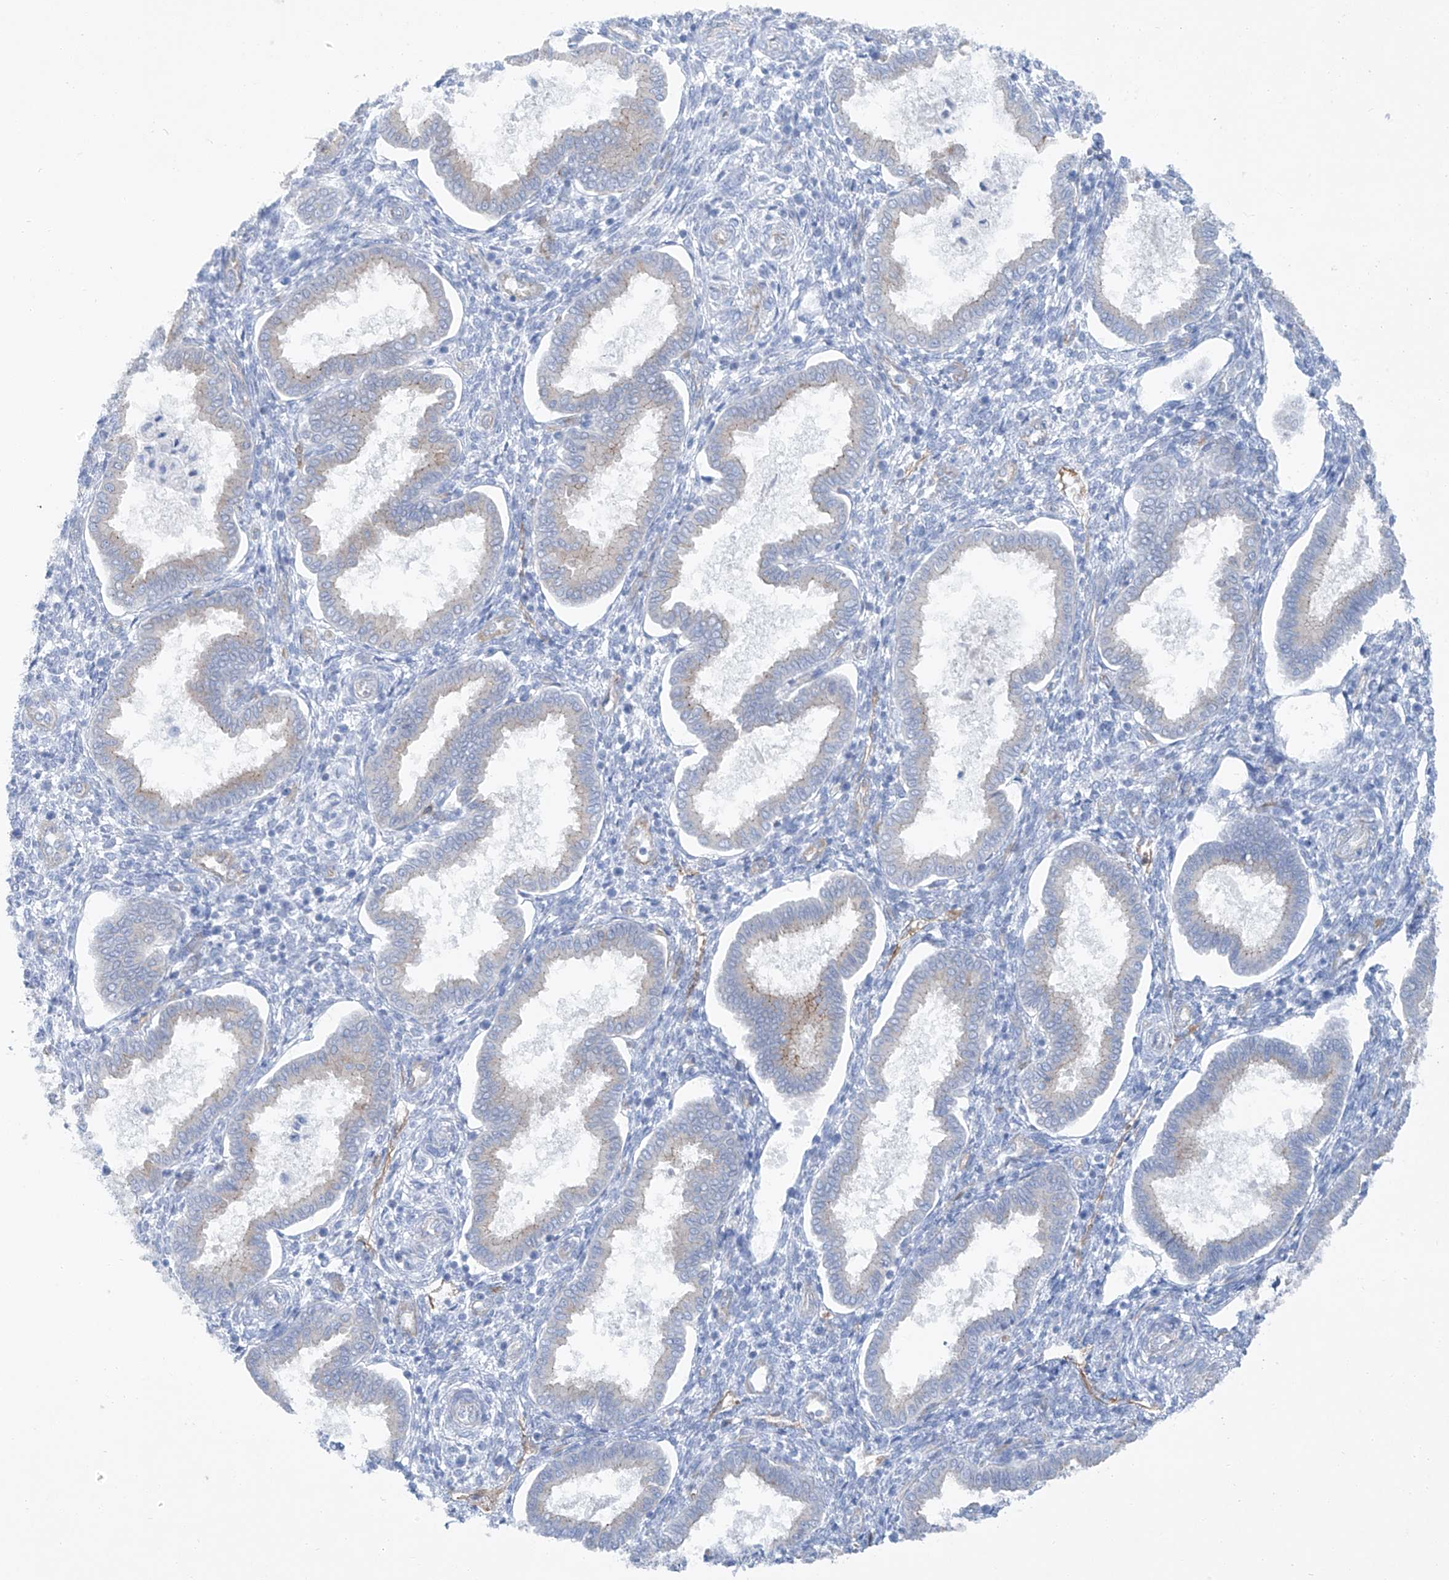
{"staining": {"intensity": "negative", "quantity": "none", "location": "none"}, "tissue": "endometrium", "cell_type": "Cells in endometrial stroma", "image_type": "normal", "snomed": [{"axis": "morphology", "description": "Normal tissue, NOS"}, {"axis": "topography", "description": "Endometrium"}], "caption": "Immunohistochemistry (IHC) photomicrograph of normal endometrium: endometrium stained with DAB reveals no significant protein positivity in cells in endometrial stroma. (DAB (3,3'-diaminobenzidine) IHC with hematoxylin counter stain).", "gene": "MAGI1", "patient": {"sex": "female", "age": 24}}